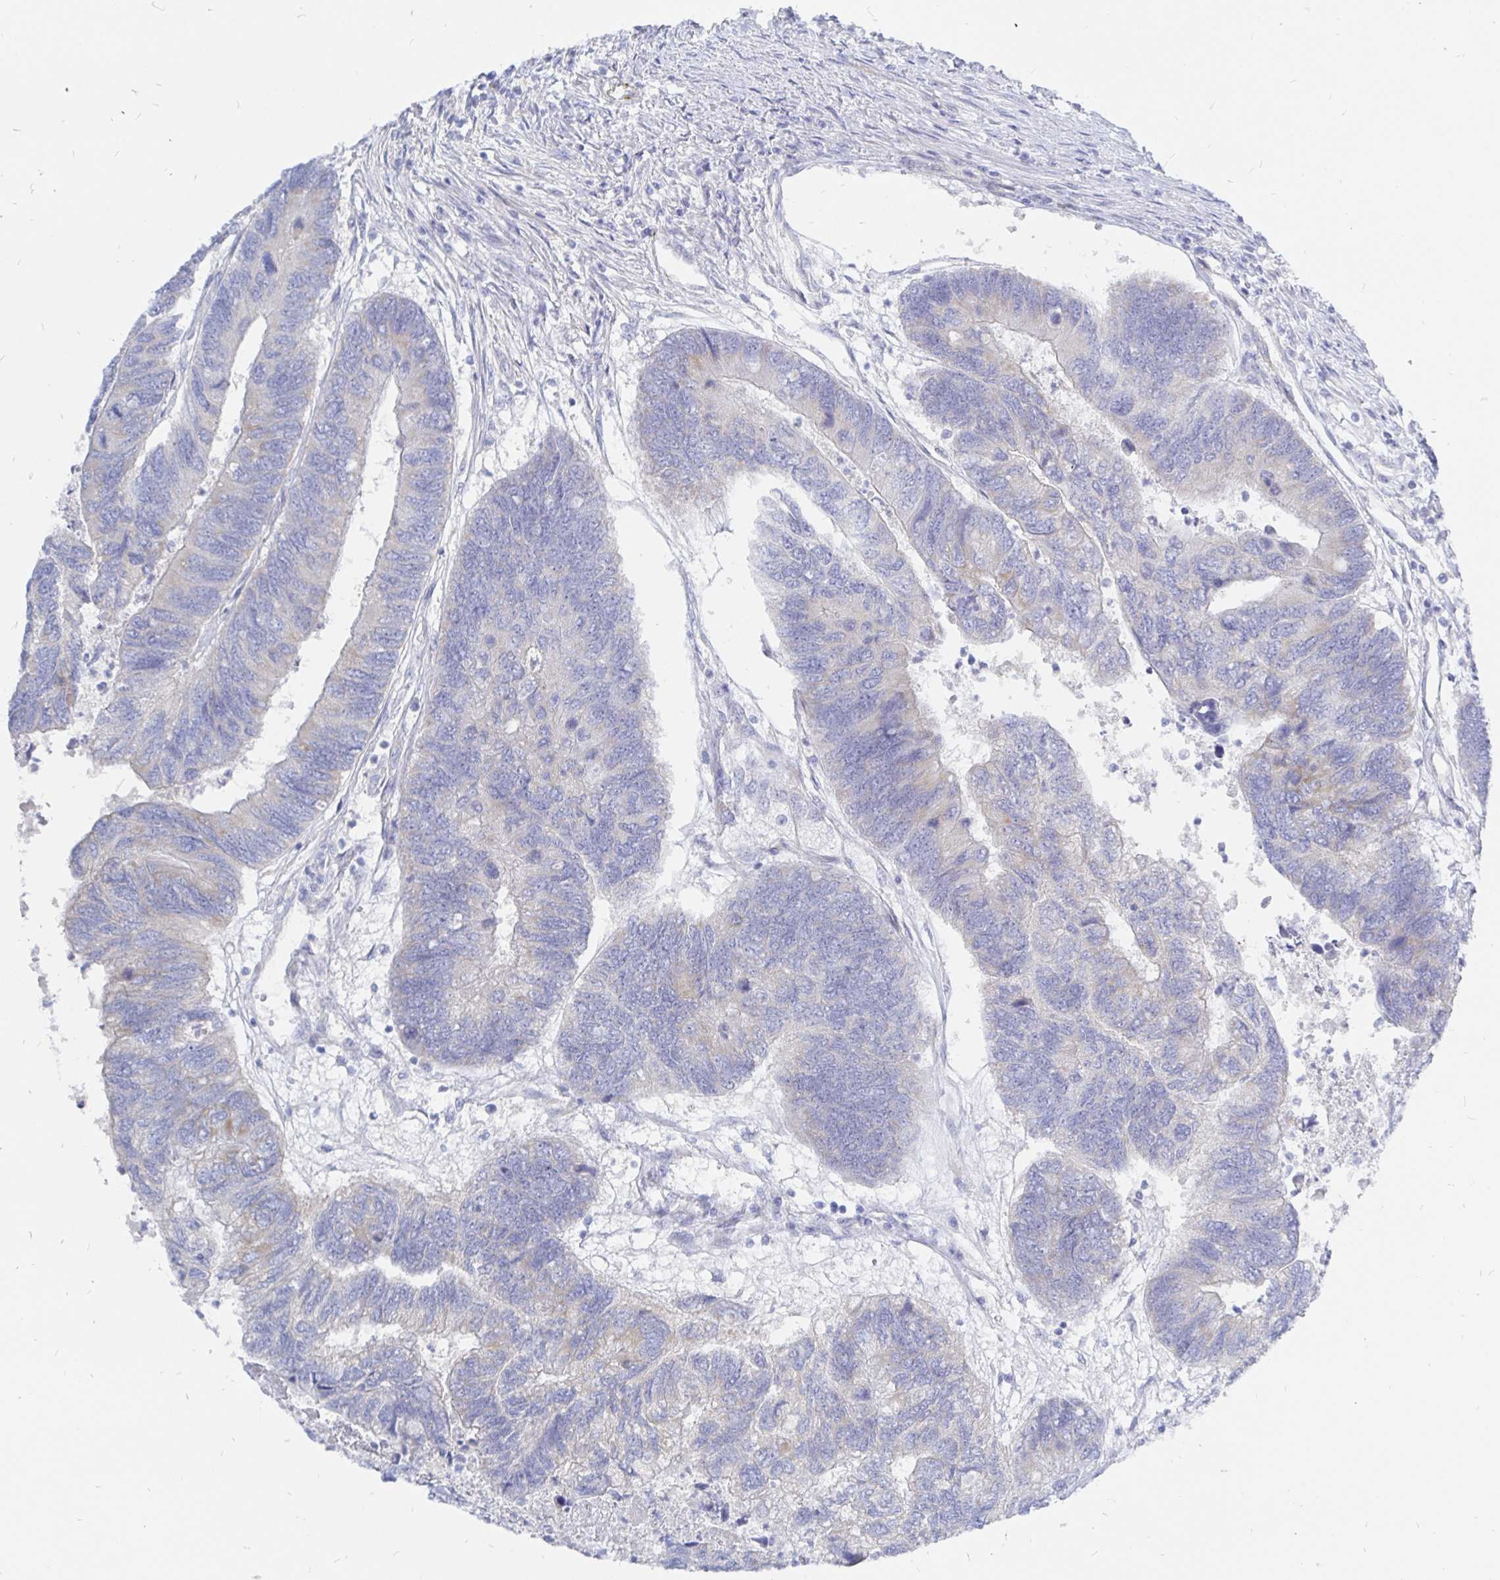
{"staining": {"intensity": "negative", "quantity": "none", "location": "none"}, "tissue": "colorectal cancer", "cell_type": "Tumor cells", "image_type": "cancer", "snomed": [{"axis": "morphology", "description": "Adenocarcinoma, NOS"}, {"axis": "topography", "description": "Colon"}], "caption": "Immunohistochemical staining of human colorectal cancer (adenocarcinoma) reveals no significant expression in tumor cells. The staining was performed using DAB to visualize the protein expression in brown, while the nuclei were stained in blue with hematoxylin (Magnification: 20x).", "gene": "COX16", "patient": {"sex": "female", "age": 67}}